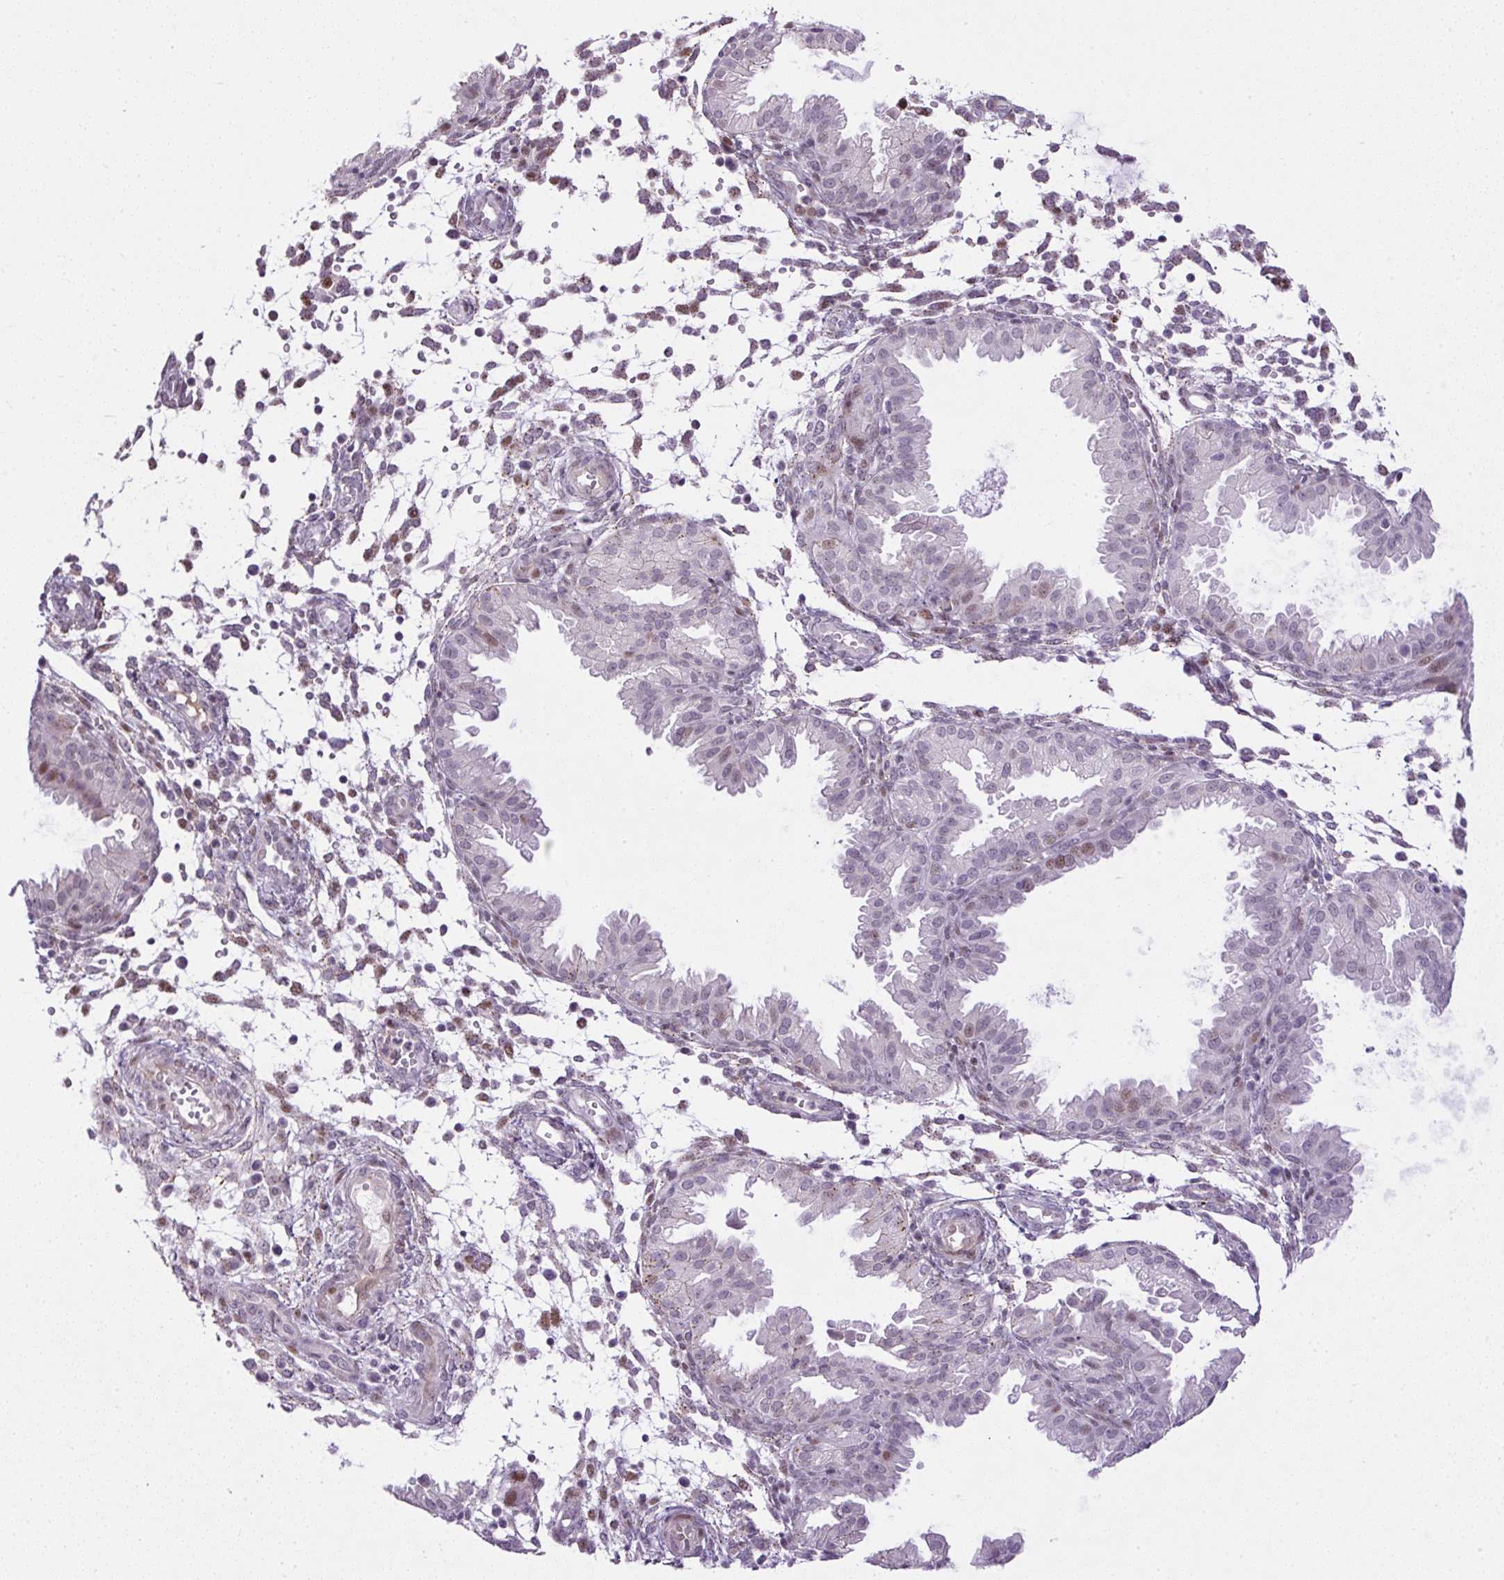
{"staining": {"intensity": "moderate", "quantity": "<25%", "location": "nuclear"}, "tissue": "endometrium", "cell_type": "Cells in endometrial stroma", "image_type": "normal", "snomed": [{"axis": "morphology", "description": "Normal tissue, NOS"}, {"axis": "topography", "description": "Endometrium"}], "caption": "Protein expression analysis of benign human endometrium reveals moderate nuclear expression in approximately <25% of cells in endometrial stroma. (DAB (3,3'-diaminobenzidine) = brown stain, brightfield microscopy at high magnification).", "gene": "ARHGEF18", "patient": {"sex": "female", "age": 33}}